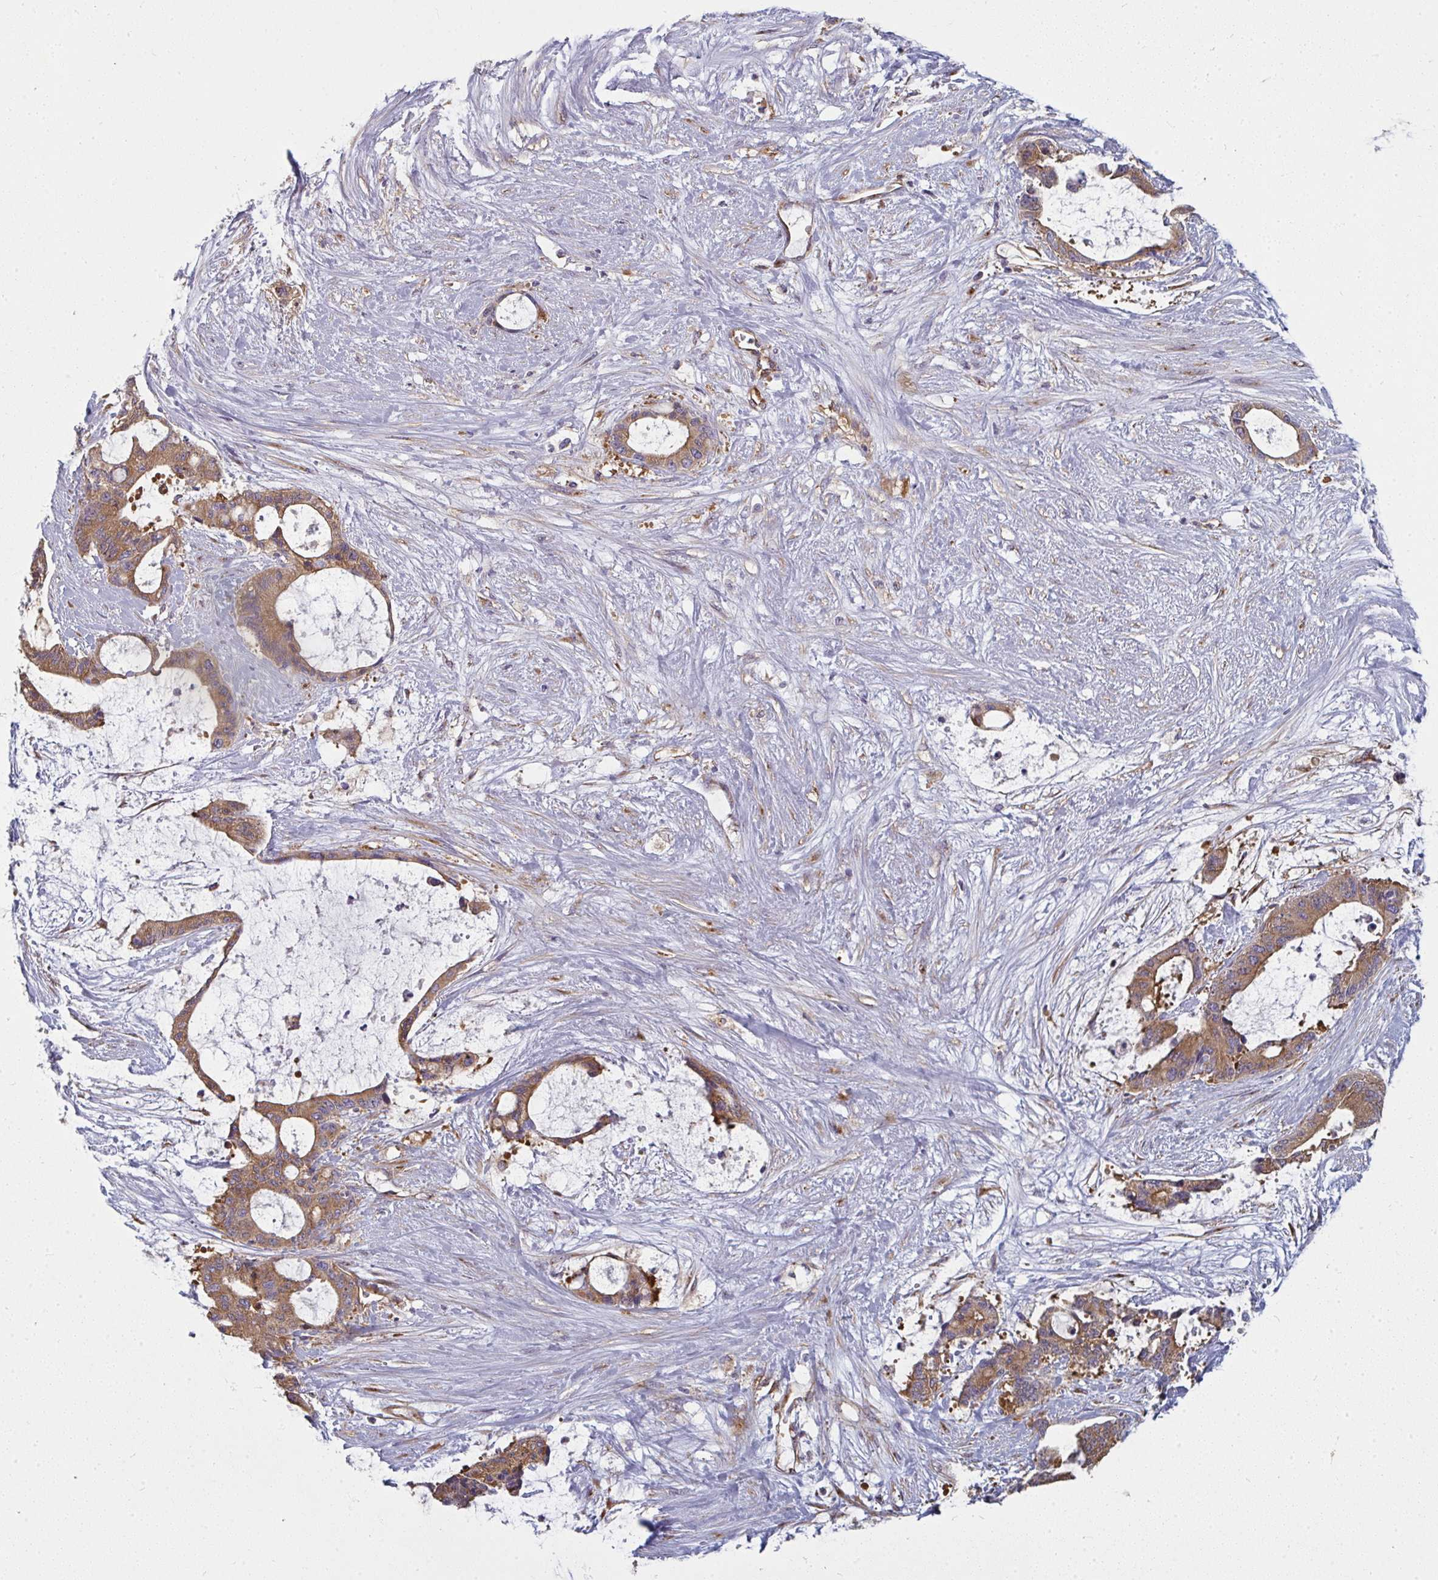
{"staining": {"intensity": "moderate", "quantity": ">75%", "location": "cytoplasmic/membranous"}, "tissue": "liver cancer", "cell_type": "Tumor cells", "image_type": "cancer", "snomed": [{"axis": "morphology", "description": "Normal tissue, NOS"}, {"axis": "morphology", "description": "Cholangiocarcinoma"}, {"axis": "topography", "description": "Liver"}, {"axis": "topography", "description": "Peripheral nerve tissue"}], "caption": "Immunohistochemistry staining of liver cancer (cholangiocarcinoma), which exhibits medium levels of moderate cytoplasmic/membranous staining in about >75% of tumor cells indicating moderate cytoplasmic/membranous protein expression. The staining was performed using DAB (3,3'-diaminobenzidine) (brown) for protein detection and nuclei were counterstained in hematoxylin (blue).", "gene": "DYNC1I2", "patient": {"sex": "female", "age": 73}}